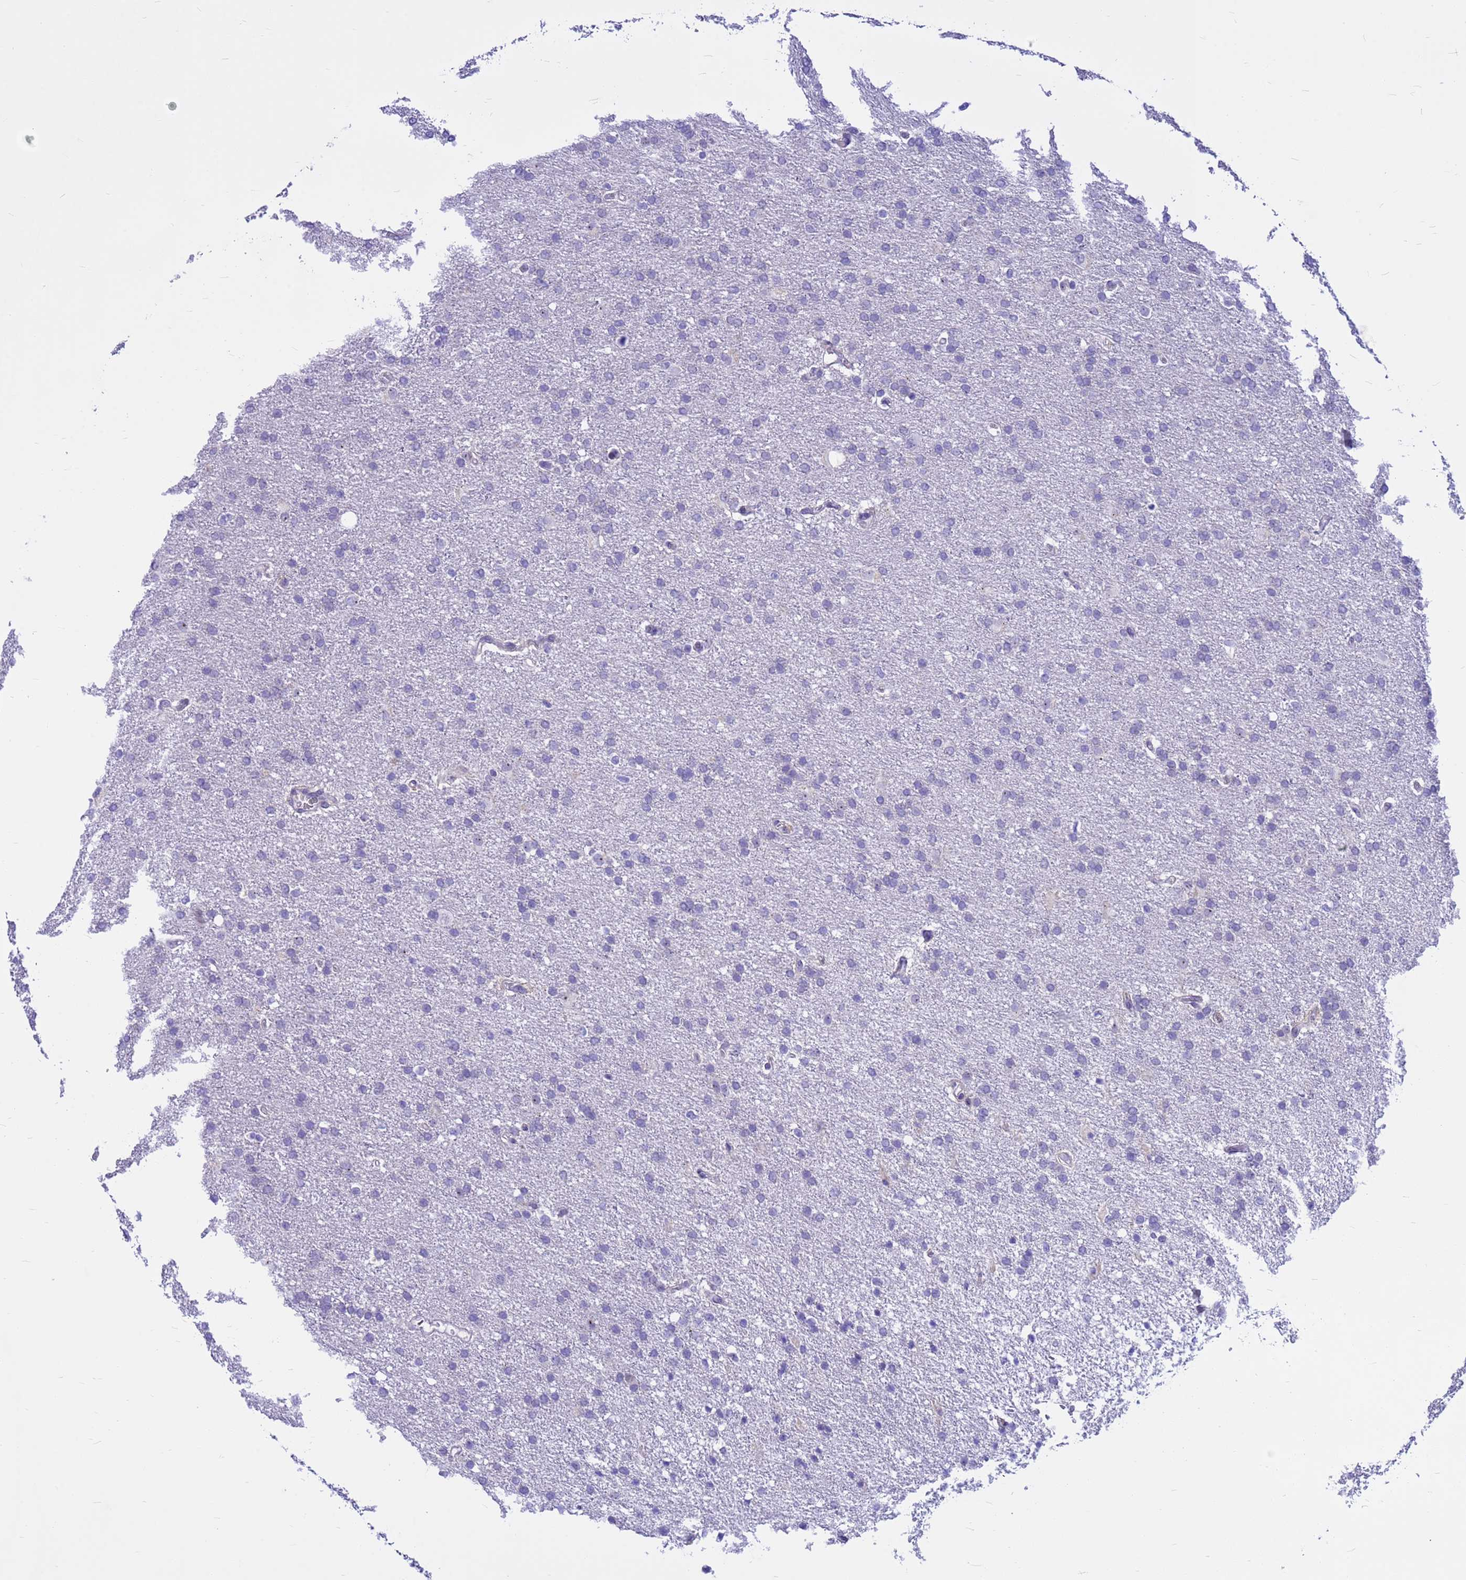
{"staining": {"intensity": "negative", "quantity": "none", "location": "none"}, "tissue": "glioma", "cell_type": "Tumor cells", "image_type": "cancer", "snomed": [{"axis": "morphology", "description": "Glioma, malignant, High grade"}, {"axis": "topography", "description": "Brain"}], "caption": "Immunohistochemistry of malignant glioma (high-grade) exhibits no staining in tumor cells. (DAB (3,3'-diaminobenzidine) IHC visualized using brightfield microscopy, high magnification).", "gene": "DMRTC2", "patient": {"sex": "male", "age": 72}}